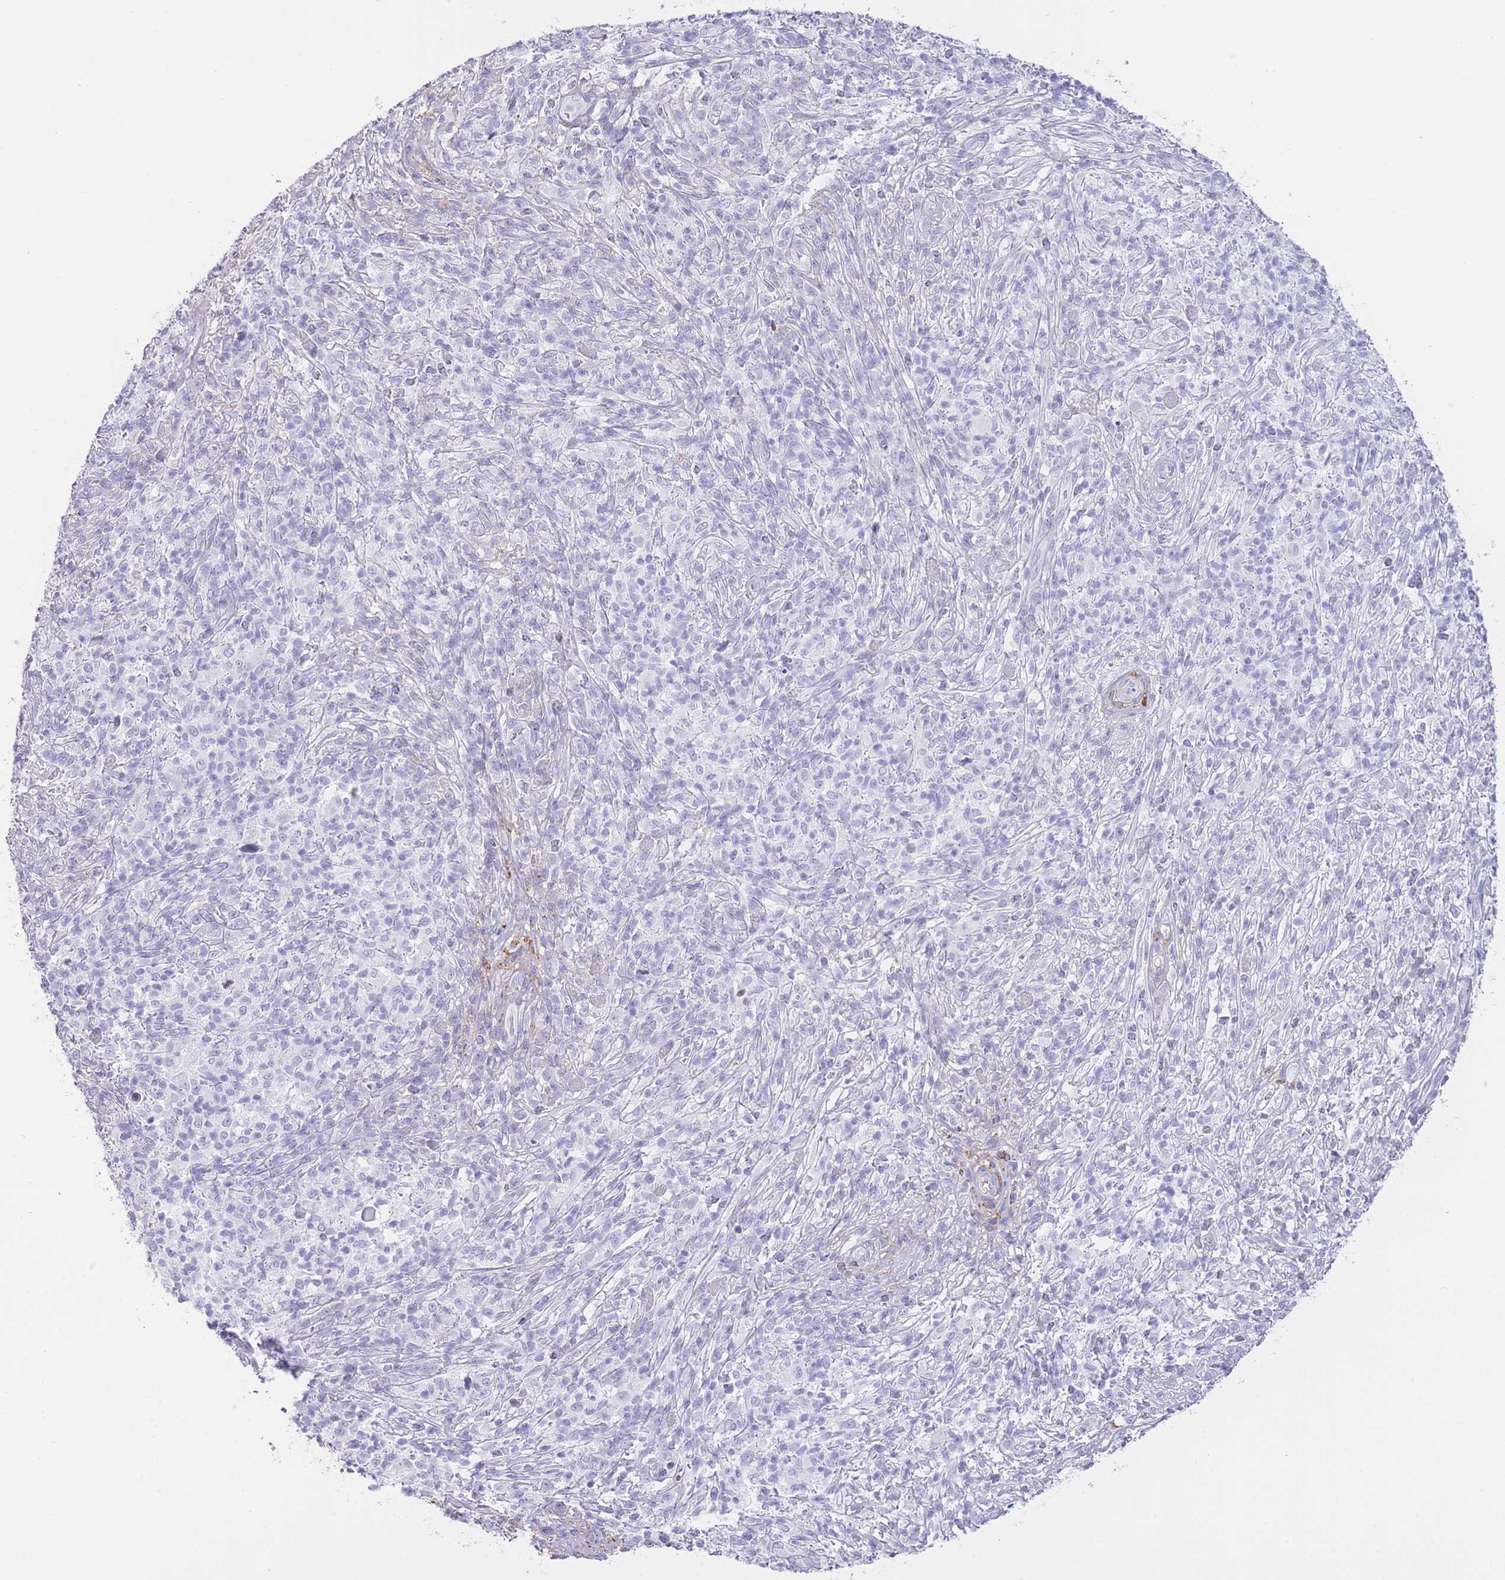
{"staining": {"intensity": "negative", "quantity": "none", "location": "none"}, "tissue": "melanoma", "cell_type": "Tumor cells", "image_type": "cancer", "snomed": [{"axis": "morphology", "description": "Malignant melanoma, NOS"}, {"axis": "topography", "description": "Skin"}], "caption": "Micrograph shows no significant protein positivity in tumor cells of malignant melanoma.", "gene": "AP3S2", "patient": {"sex": "male", "age": 66}}